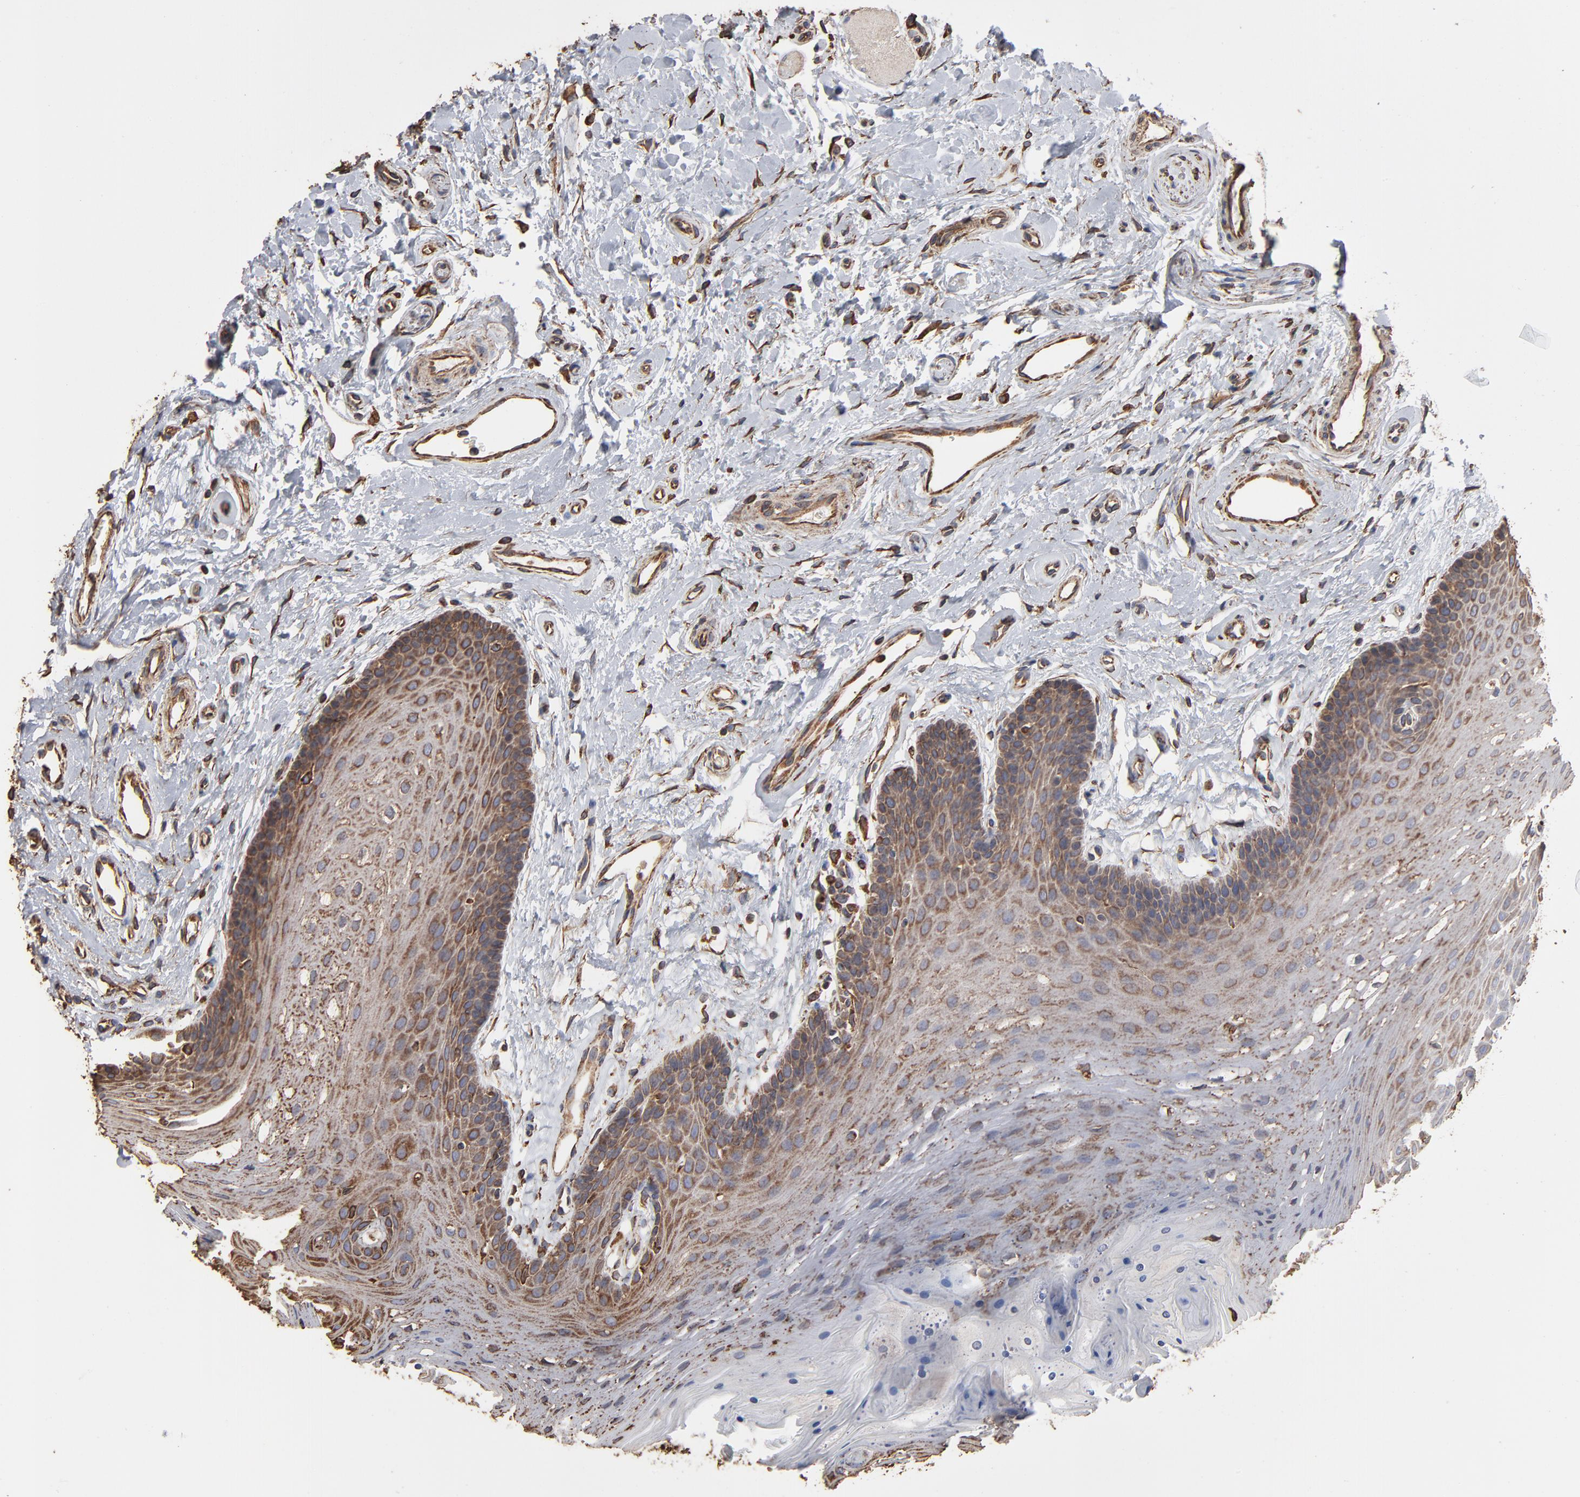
{"staining": {"intensity": "negative", "quantity": "none", "location": "none"}, "tissue": "oral mucosa", "cell_type": "Squamous epithelial cells", "image_type": "normal", "snomed": [{"axis": "morphology", "description": "Normal tissue, NOS"}, {"axis": "topography", "description": "Oral tissue"}], "caption": "Immunohistochemistry (IHC) photomicrograph of benign human oral mucosa stained for a protein (brown), which displays no expression in squamous epithelial cells. Brightfield microscopy of immunohistochemistry (IHC) stained with DAB (brown) and hematoxylin (blue), captured at high magnification.", "gene": "PDIA3", "patient": {"sex": "male", "age": 62}}